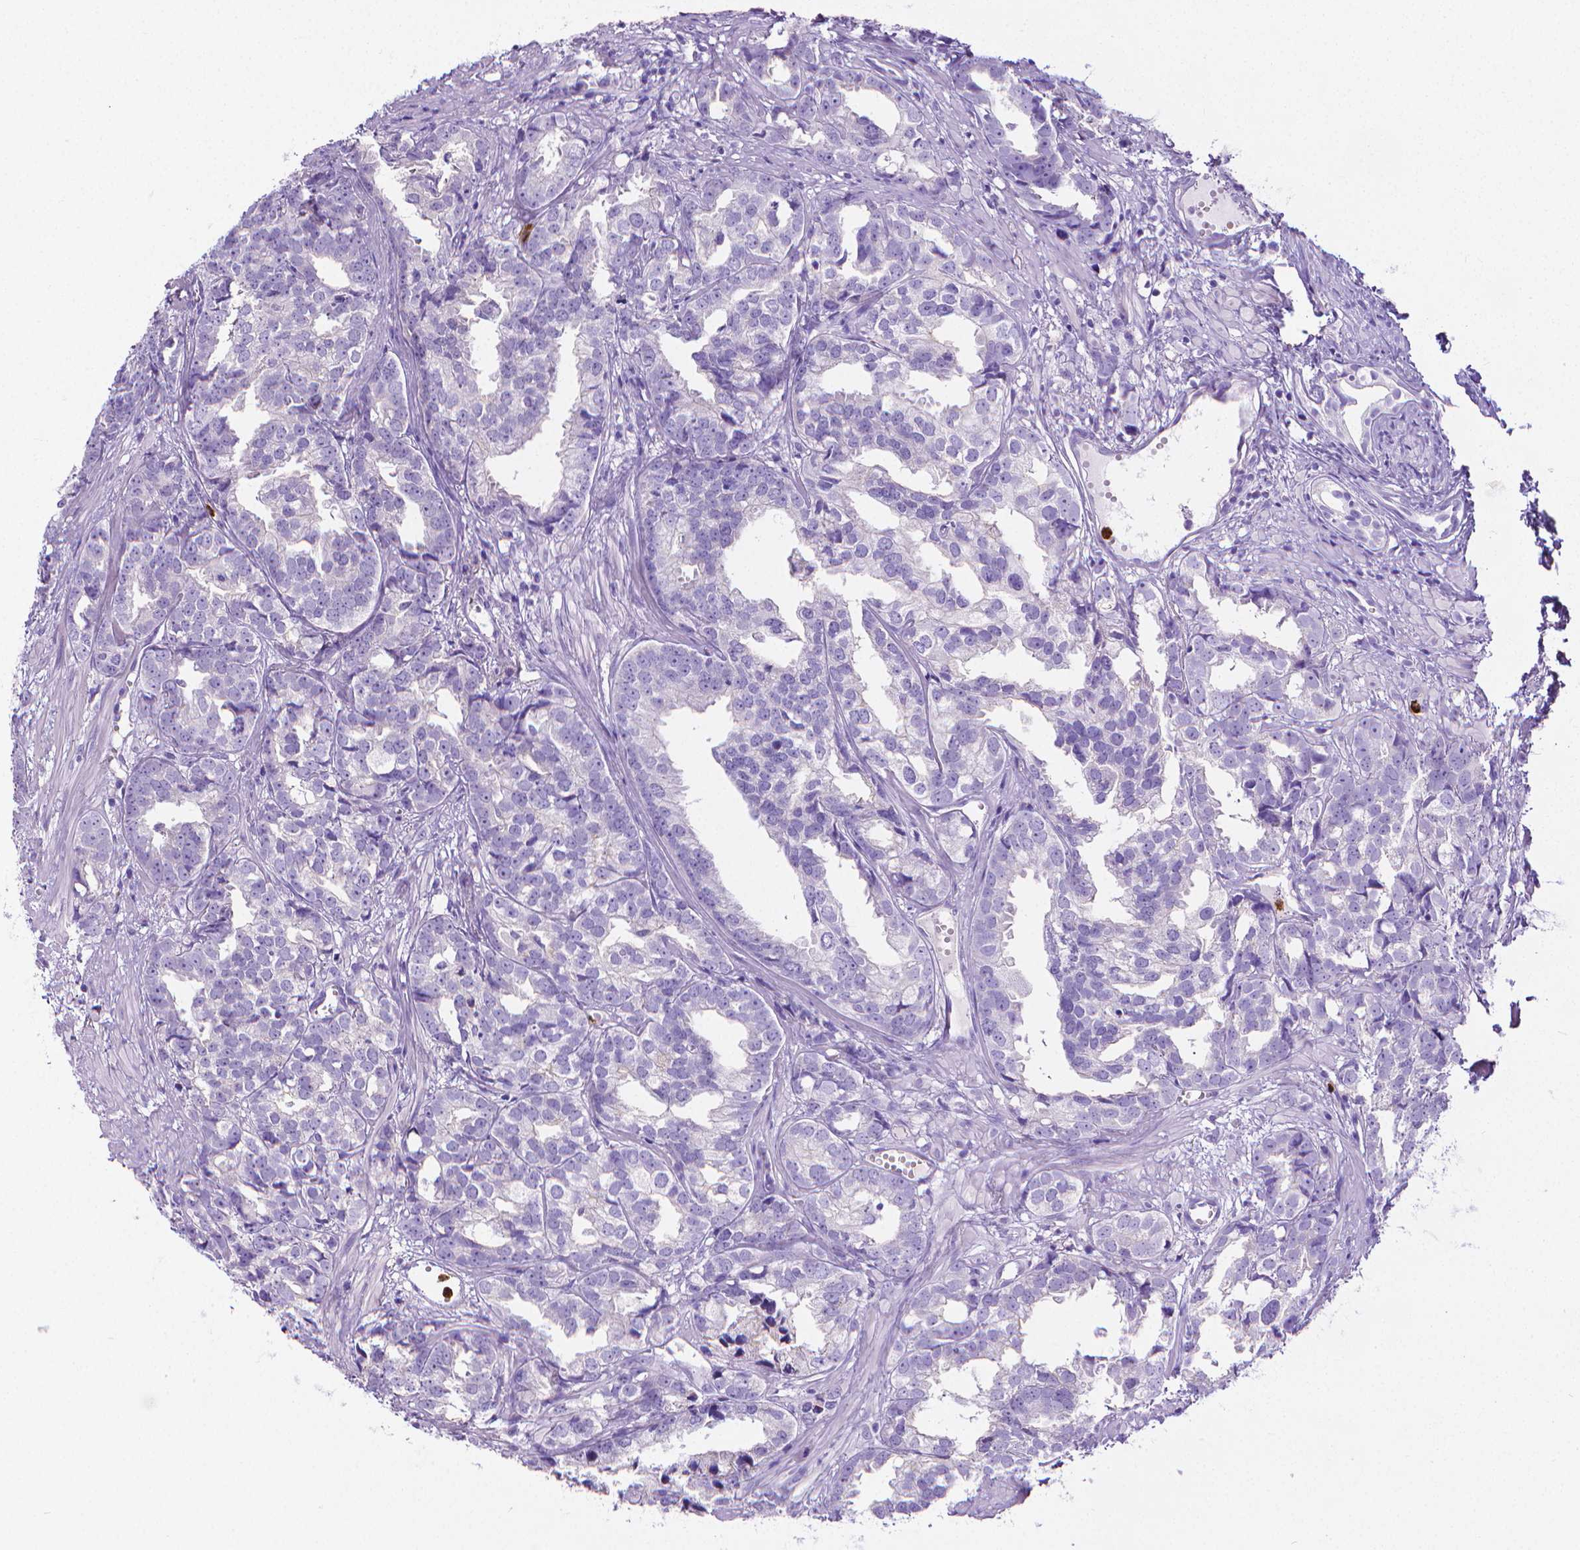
{"staining": {"intensity": "negative", "quantity": "none", "location": "none"}, "tissue": "prostate cancer", "cell_type": "Tumor cells", "image_type": "cancer", "snomed": [{"axis": "morphology", "description": "Adenocarcinoma, High grade"}, {"axis": "topography", "description": "Prostate"}], "caption": "High power microscopy micrograph of an IHC micrograph of prostate cancer, revealing no significant staining in tumor cells.", "gene": "MMP9", "patient": {"sex": "male", "age": 79}}